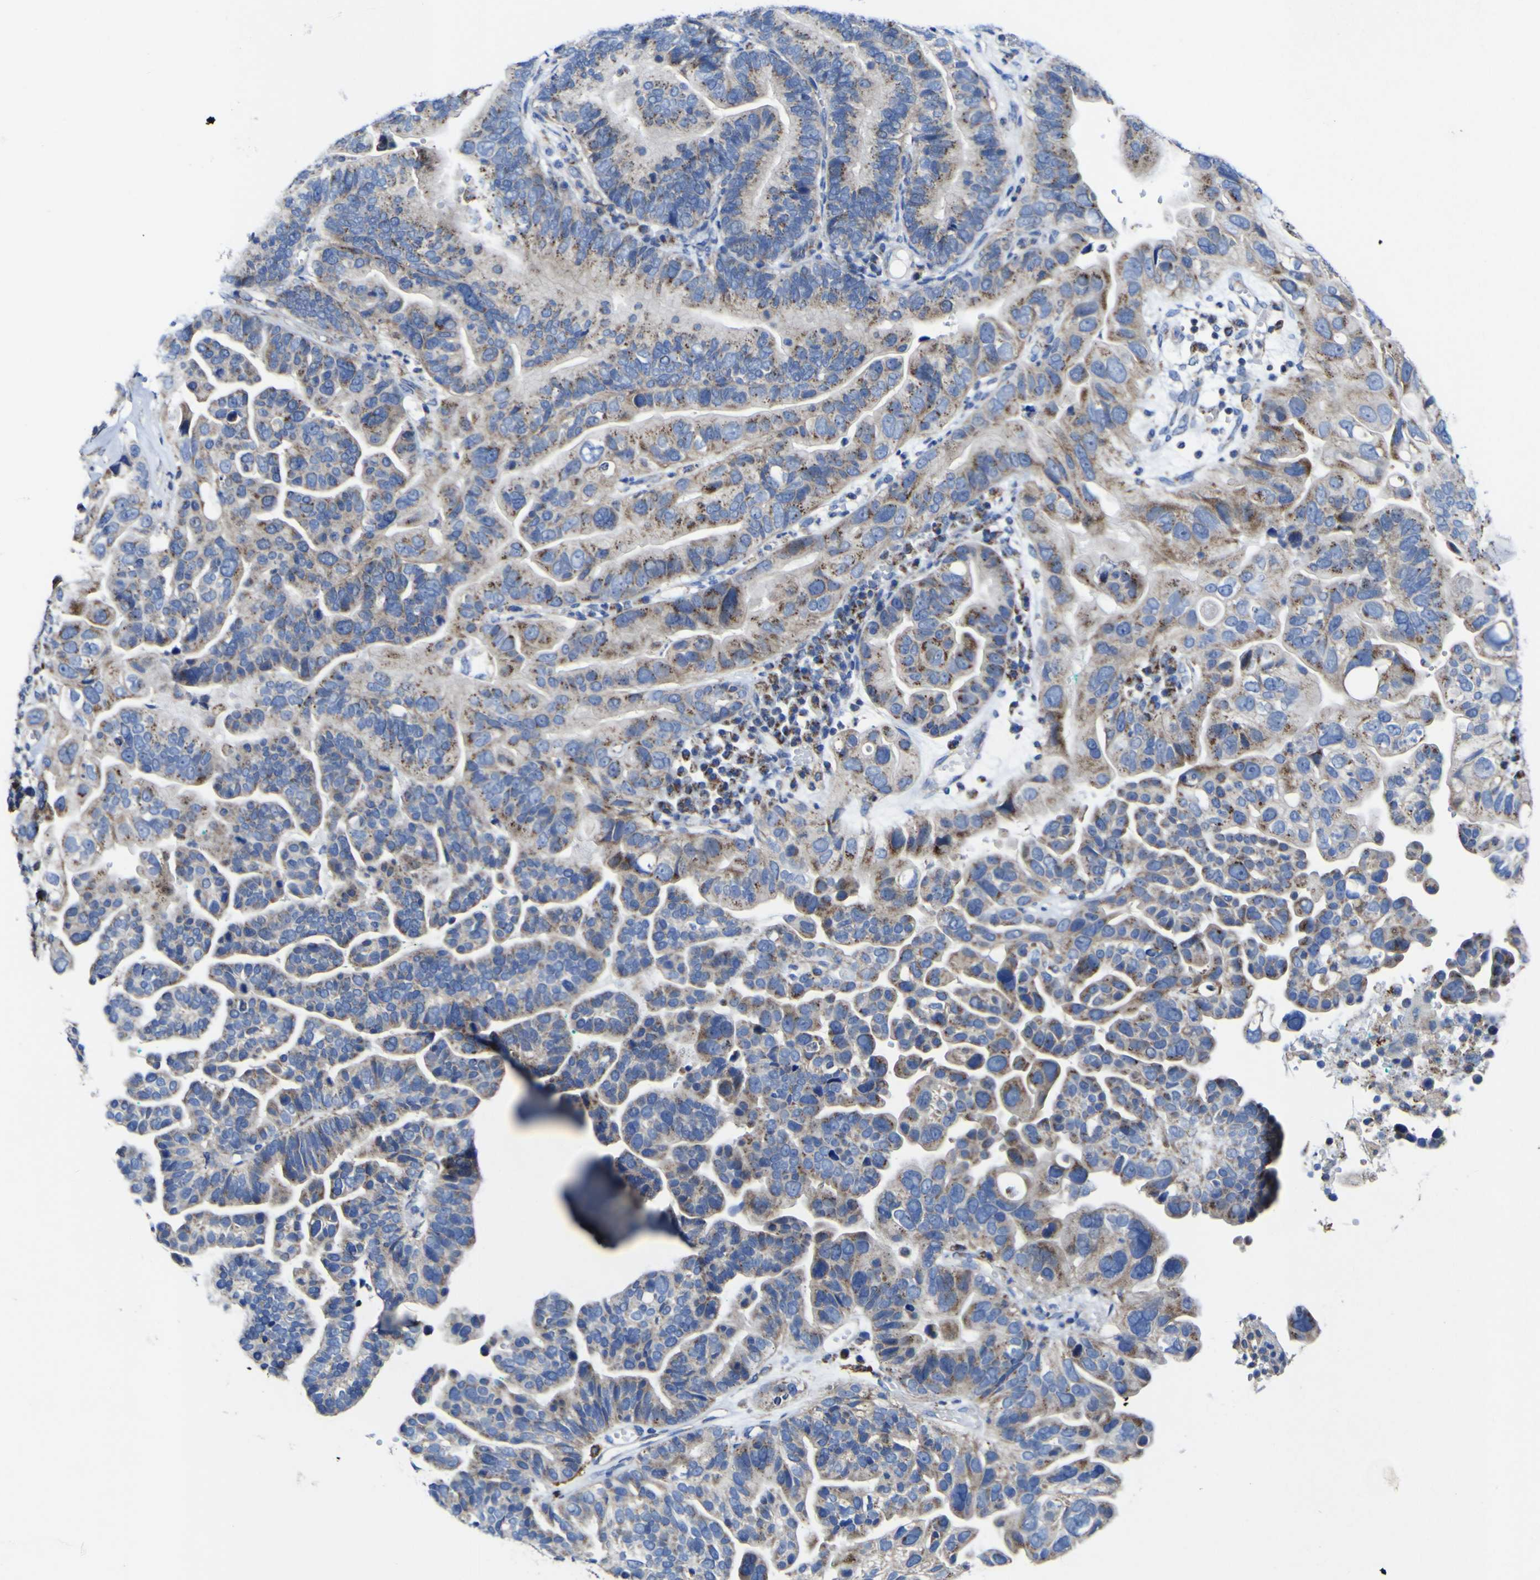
{"staining": {"intensity": "moderate", "quantity": ">75%", "location": "cytoplasmic/membranous"}, "tissue": "ovarian cancer", "cell_type": "Tumor cells", "image_type": "cancer", "snomed": [{"axis": "morphology", "description": "Cystadenocarcinoma, serous, NOS"}, {"axis": "topography", "description": "Ovary"}], "caption": "An image of human serous cystadenocarcinoma (ovarian) stained for a protein demonstrates moderate cytoplasmic/membranous brown staining in tumor cells.", "gene": "CCDC90B", "patient": {"sex": "female", "age": 56}}